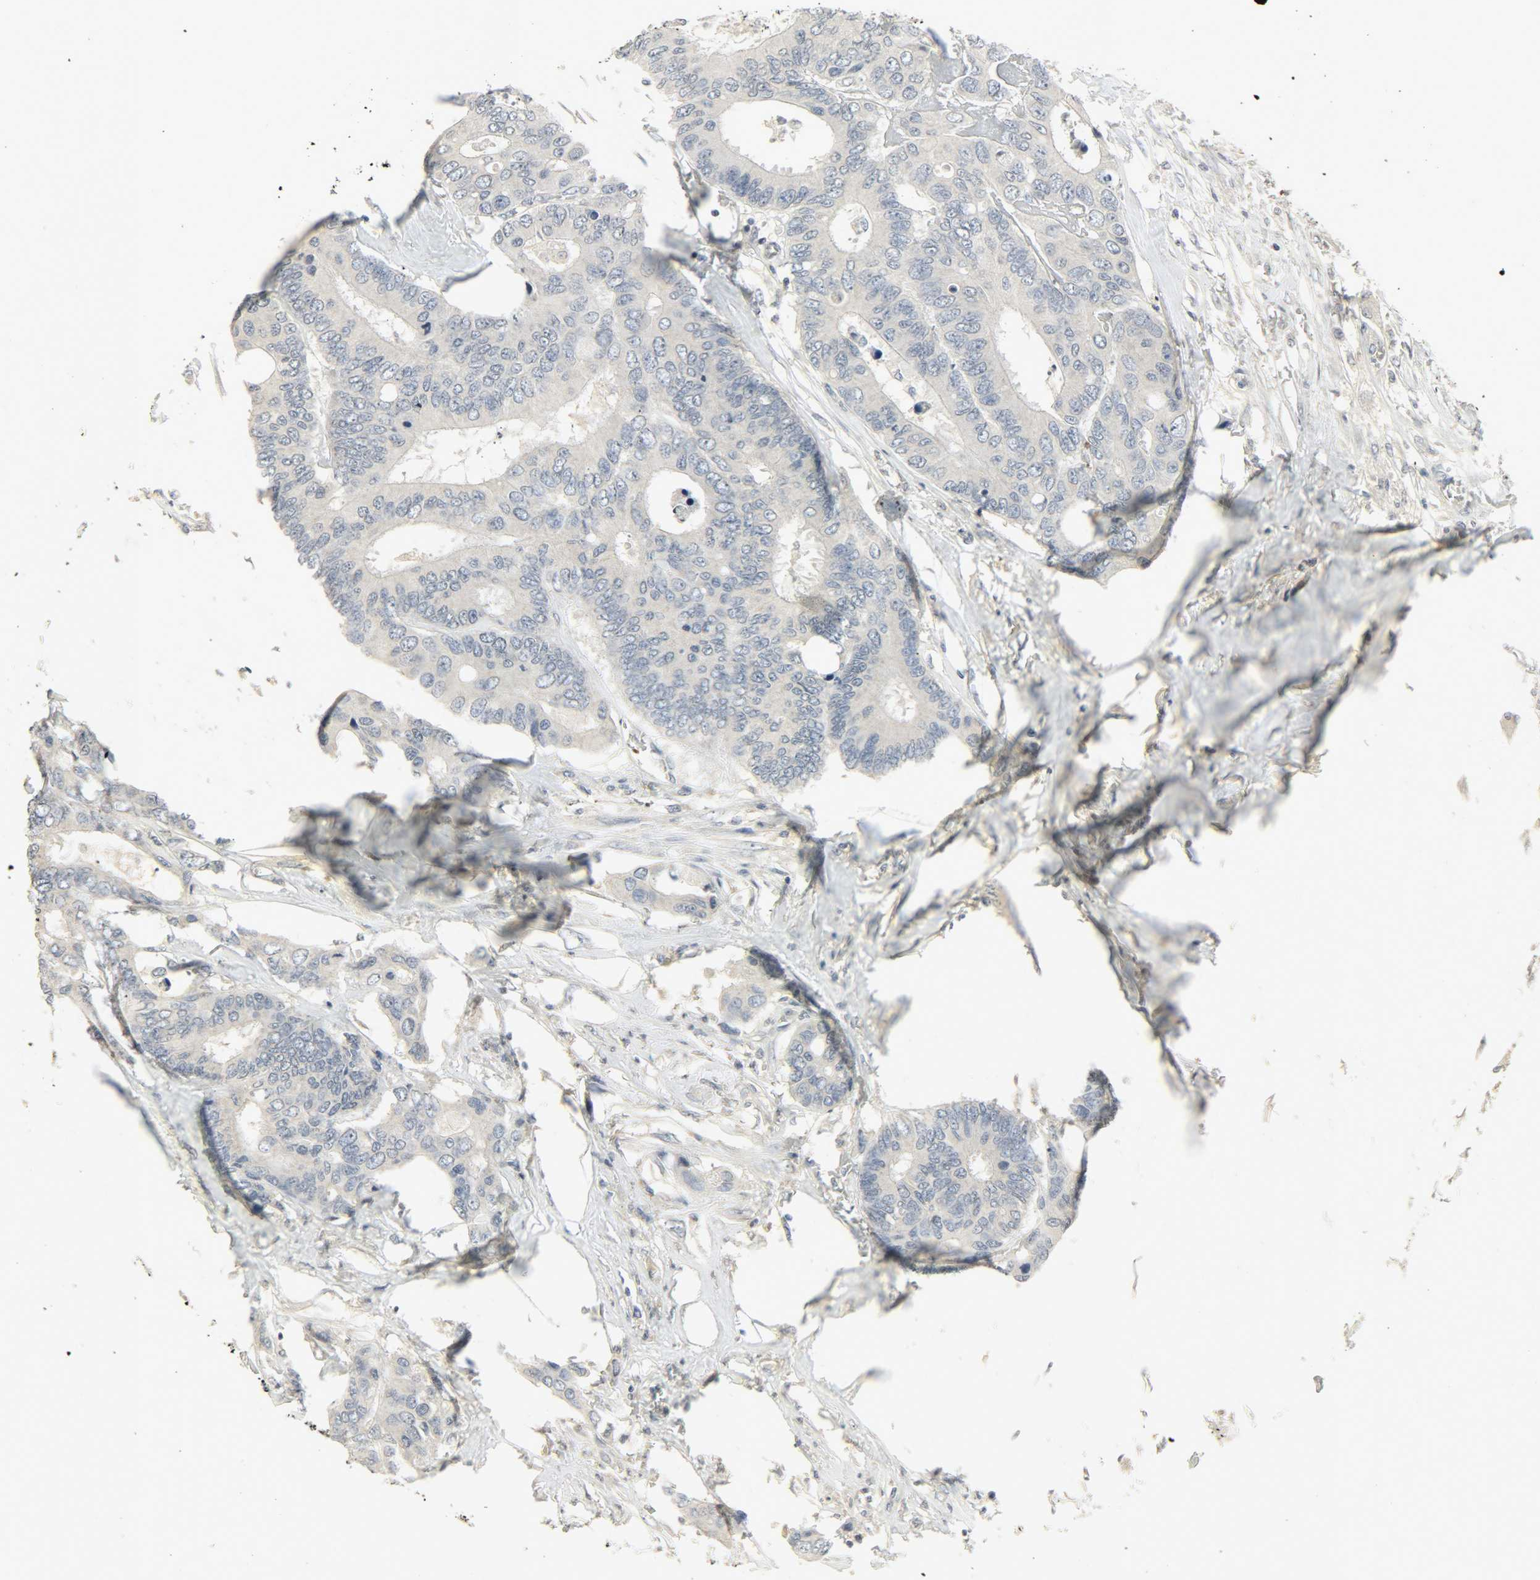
{"staining": {"intensity": "negative", "quantity": "none", "location": "none"}, "tissue": "colorectal cancer", "cell_type": "Tumor cells", "image_type": "cancer", "snomed": [{"axis": "morphology", "description": "Adenocarcinoma, NOS"}, {"axis": "topography", "description": "Rectum"}], "caption": "Colorectal cancer stained for a protein using immunohistochemistry shows no positivity tumor cells.", "gene": "CAMK4", "patient": {"sex": "male", "age": 55}}